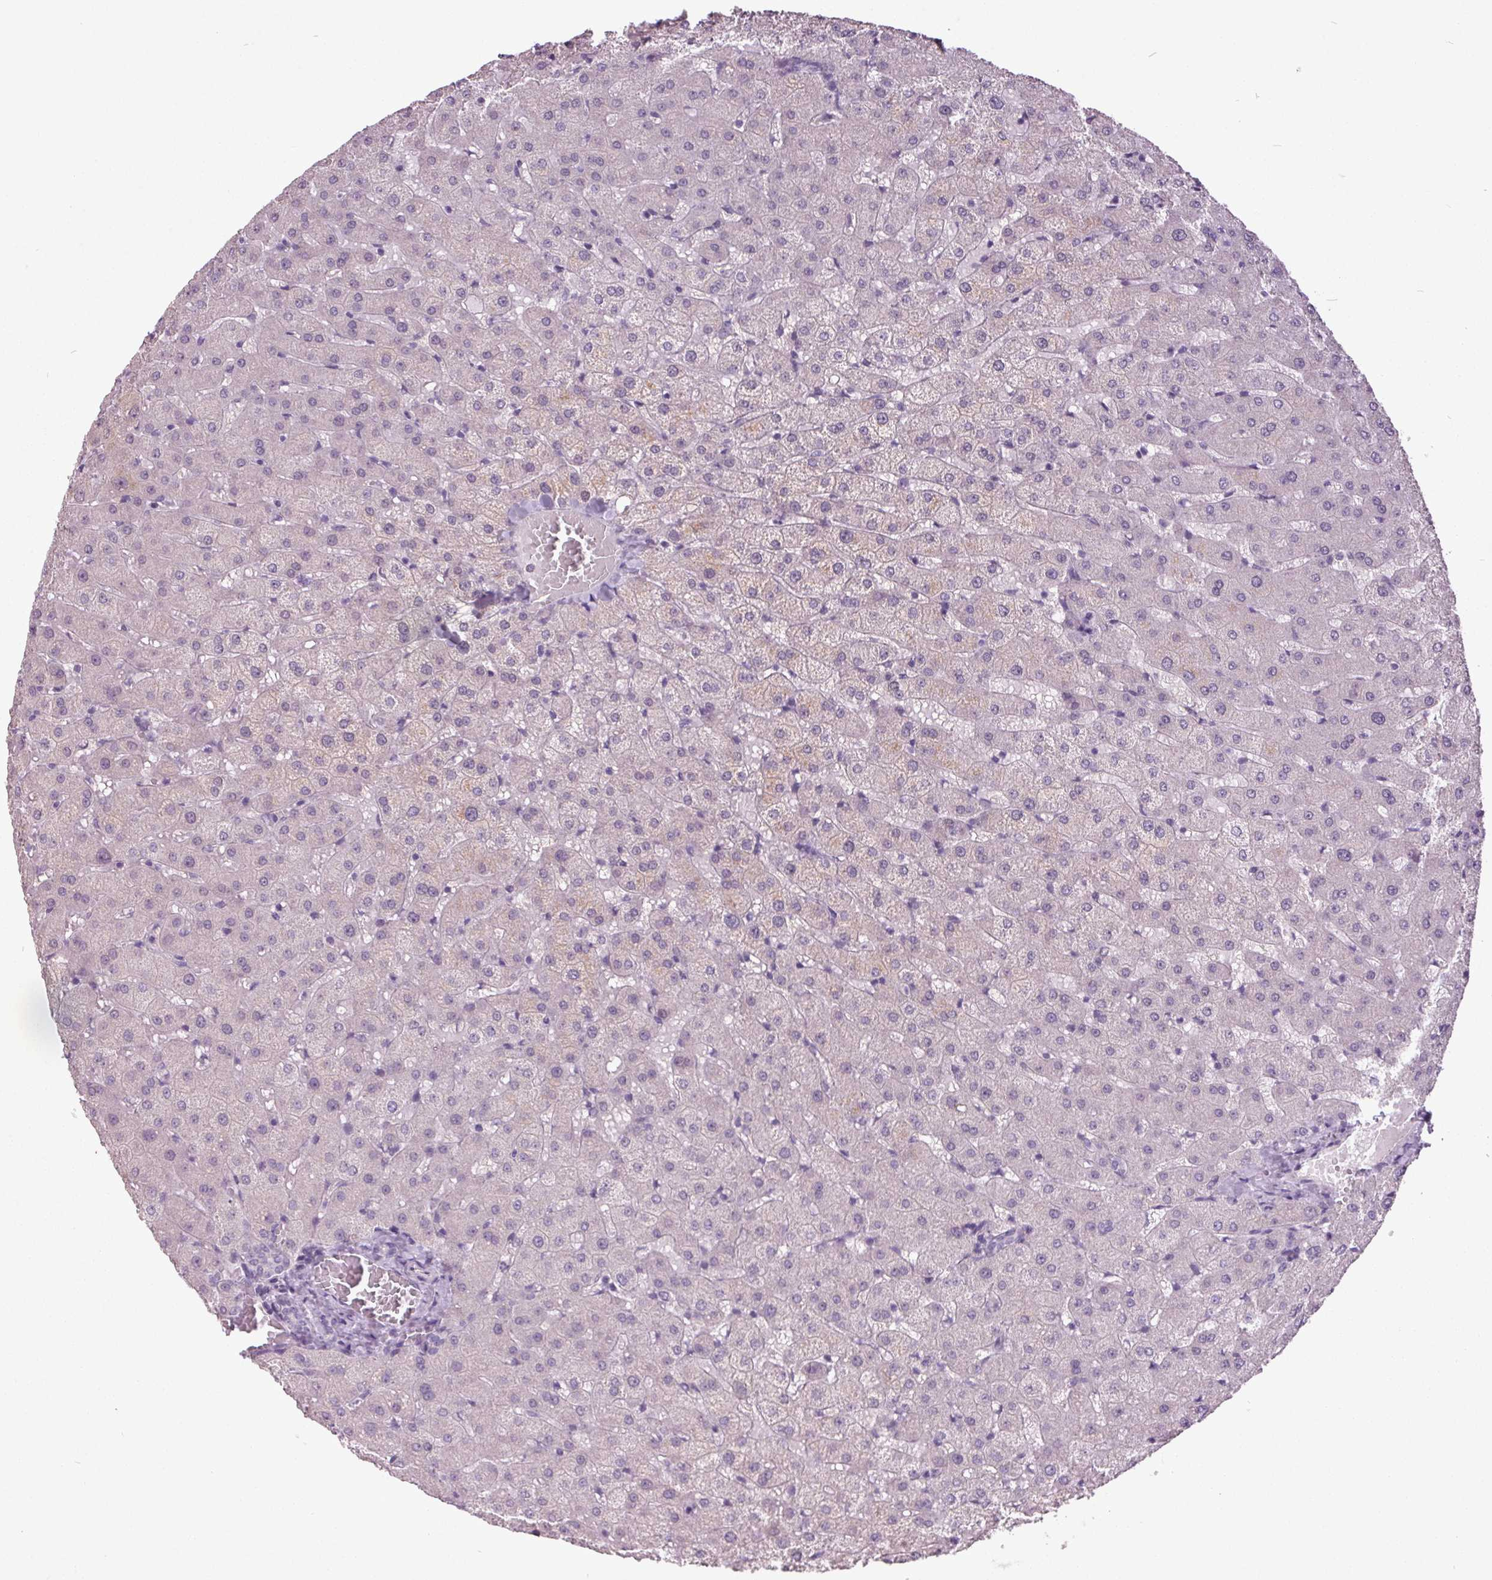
{"staining": {"intensity": "negative", "quantity": "none", "location": "none"}, "tissue": "liver", "cell_type": "Cholangiocytes", "image_type": "normal", "snomed": [{"axis": "morphology", "description": "Normal tissue, NOS"}, {"axis": "topography", "description": "Liver"}], "caption": "Immunohistochemistry (IHC) of normal human liver displays no staining in cholangiocytes. Nuclei are stained in blue.", "gene": "C2orf16", "patient": {"sex": "female", "age": 50}}